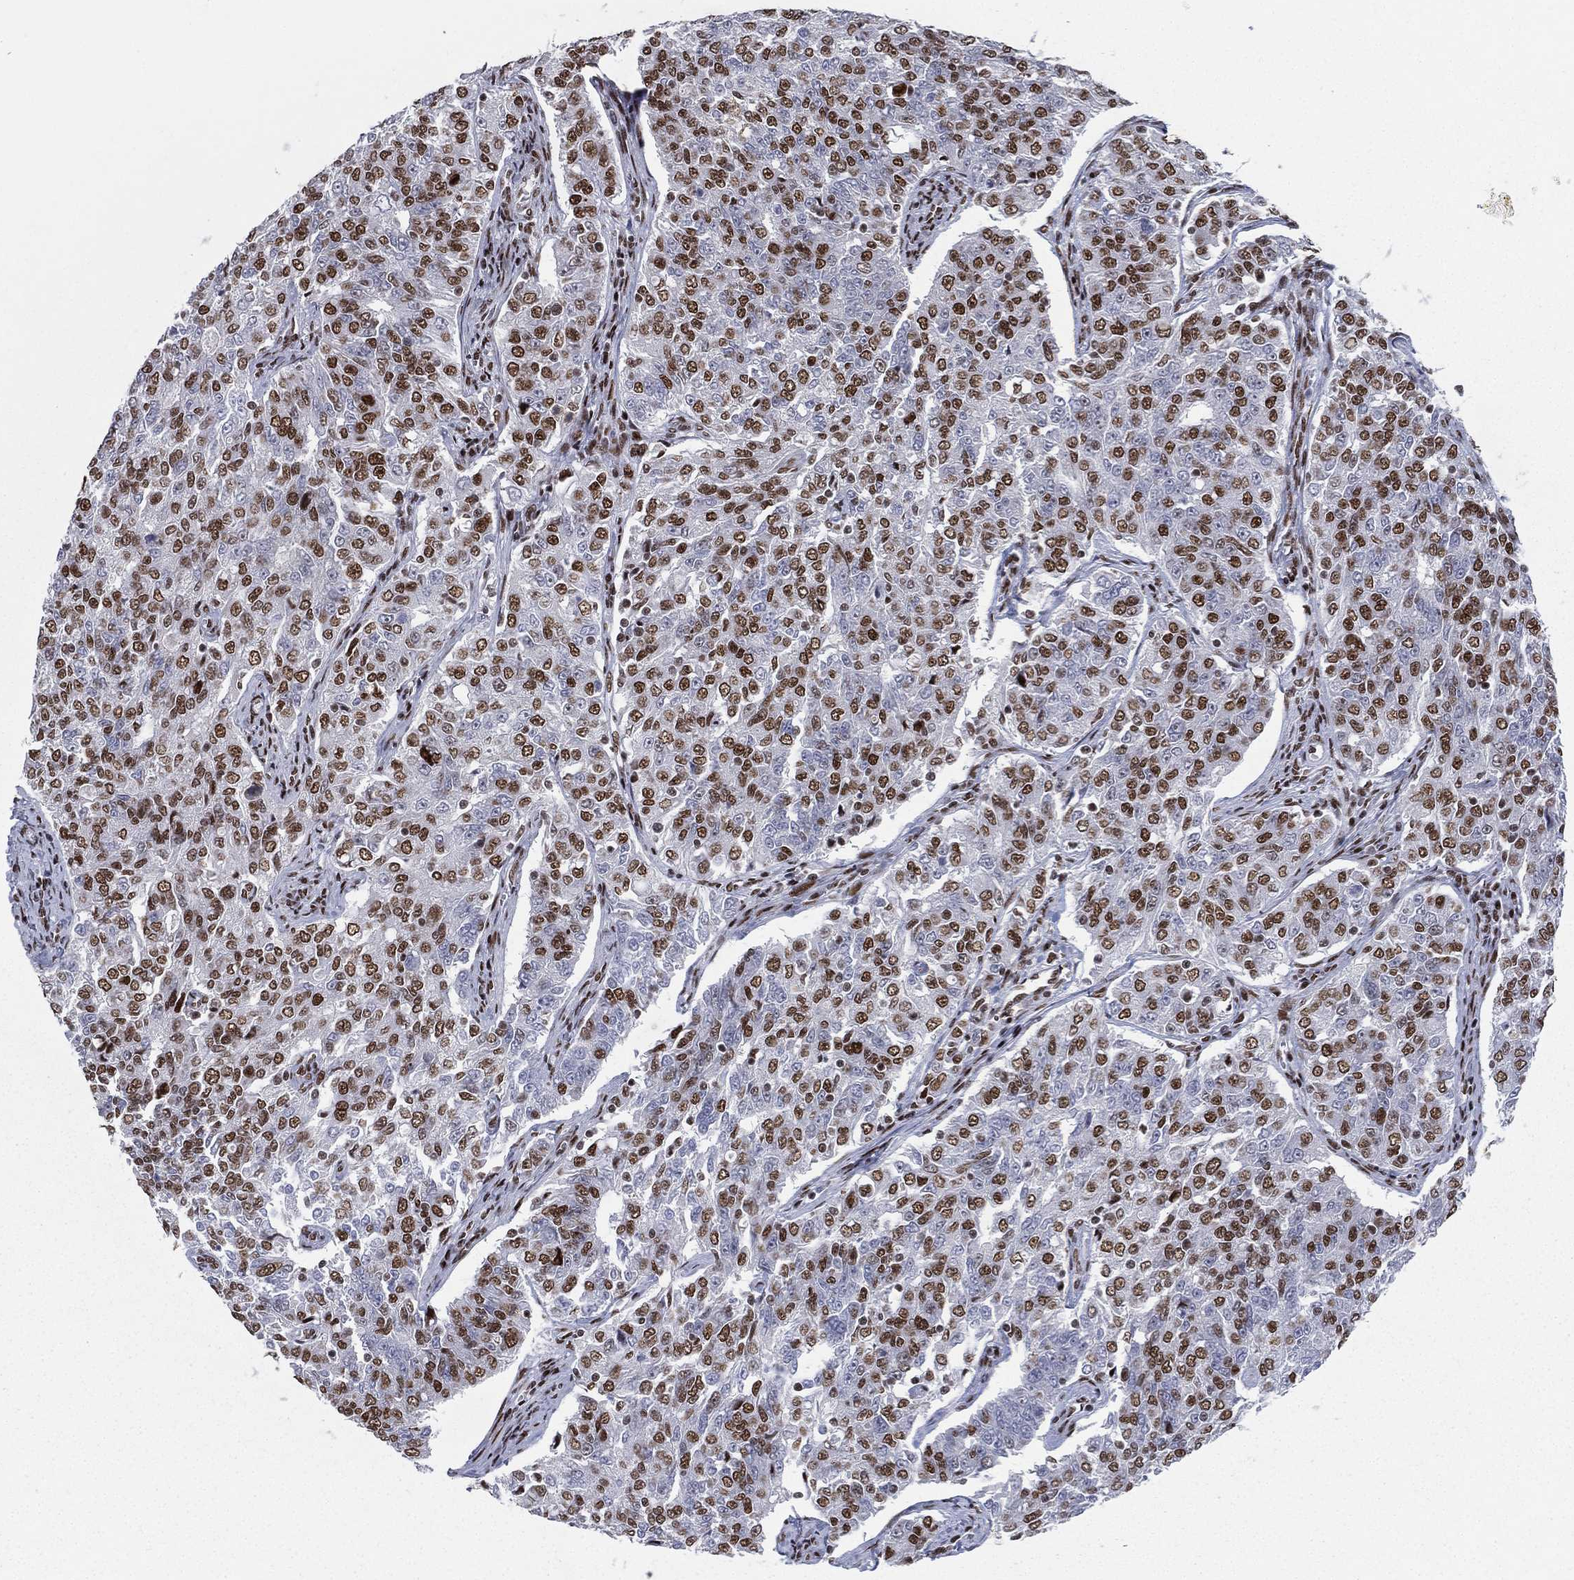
{"staining": {"intensity": "moderate", "quantity": ">75%", "location": "nuclear"}, "tissue": "endometrial cancer", "cell_type": "Tumor cells", "image_type": "cancer", "snomed": [{"axis": "morphology", "description": "Adenocarcinoma, NOS"}, {"axis": "topography", "description": "Endometrium"}], "caption": "IHC staining of endometrial cancer (adenocarcinoma), which reveals medium levels of moderate nuclear positivity in about >75% of tumor cells indicating moderate nuclear protein staining. The staining was performed using DAB (brown) for protein detection and nuclei were counterstained in hematoxylin (blue).", "gene": "RTF1", "patient": {"sex": "female", "age": 43}}